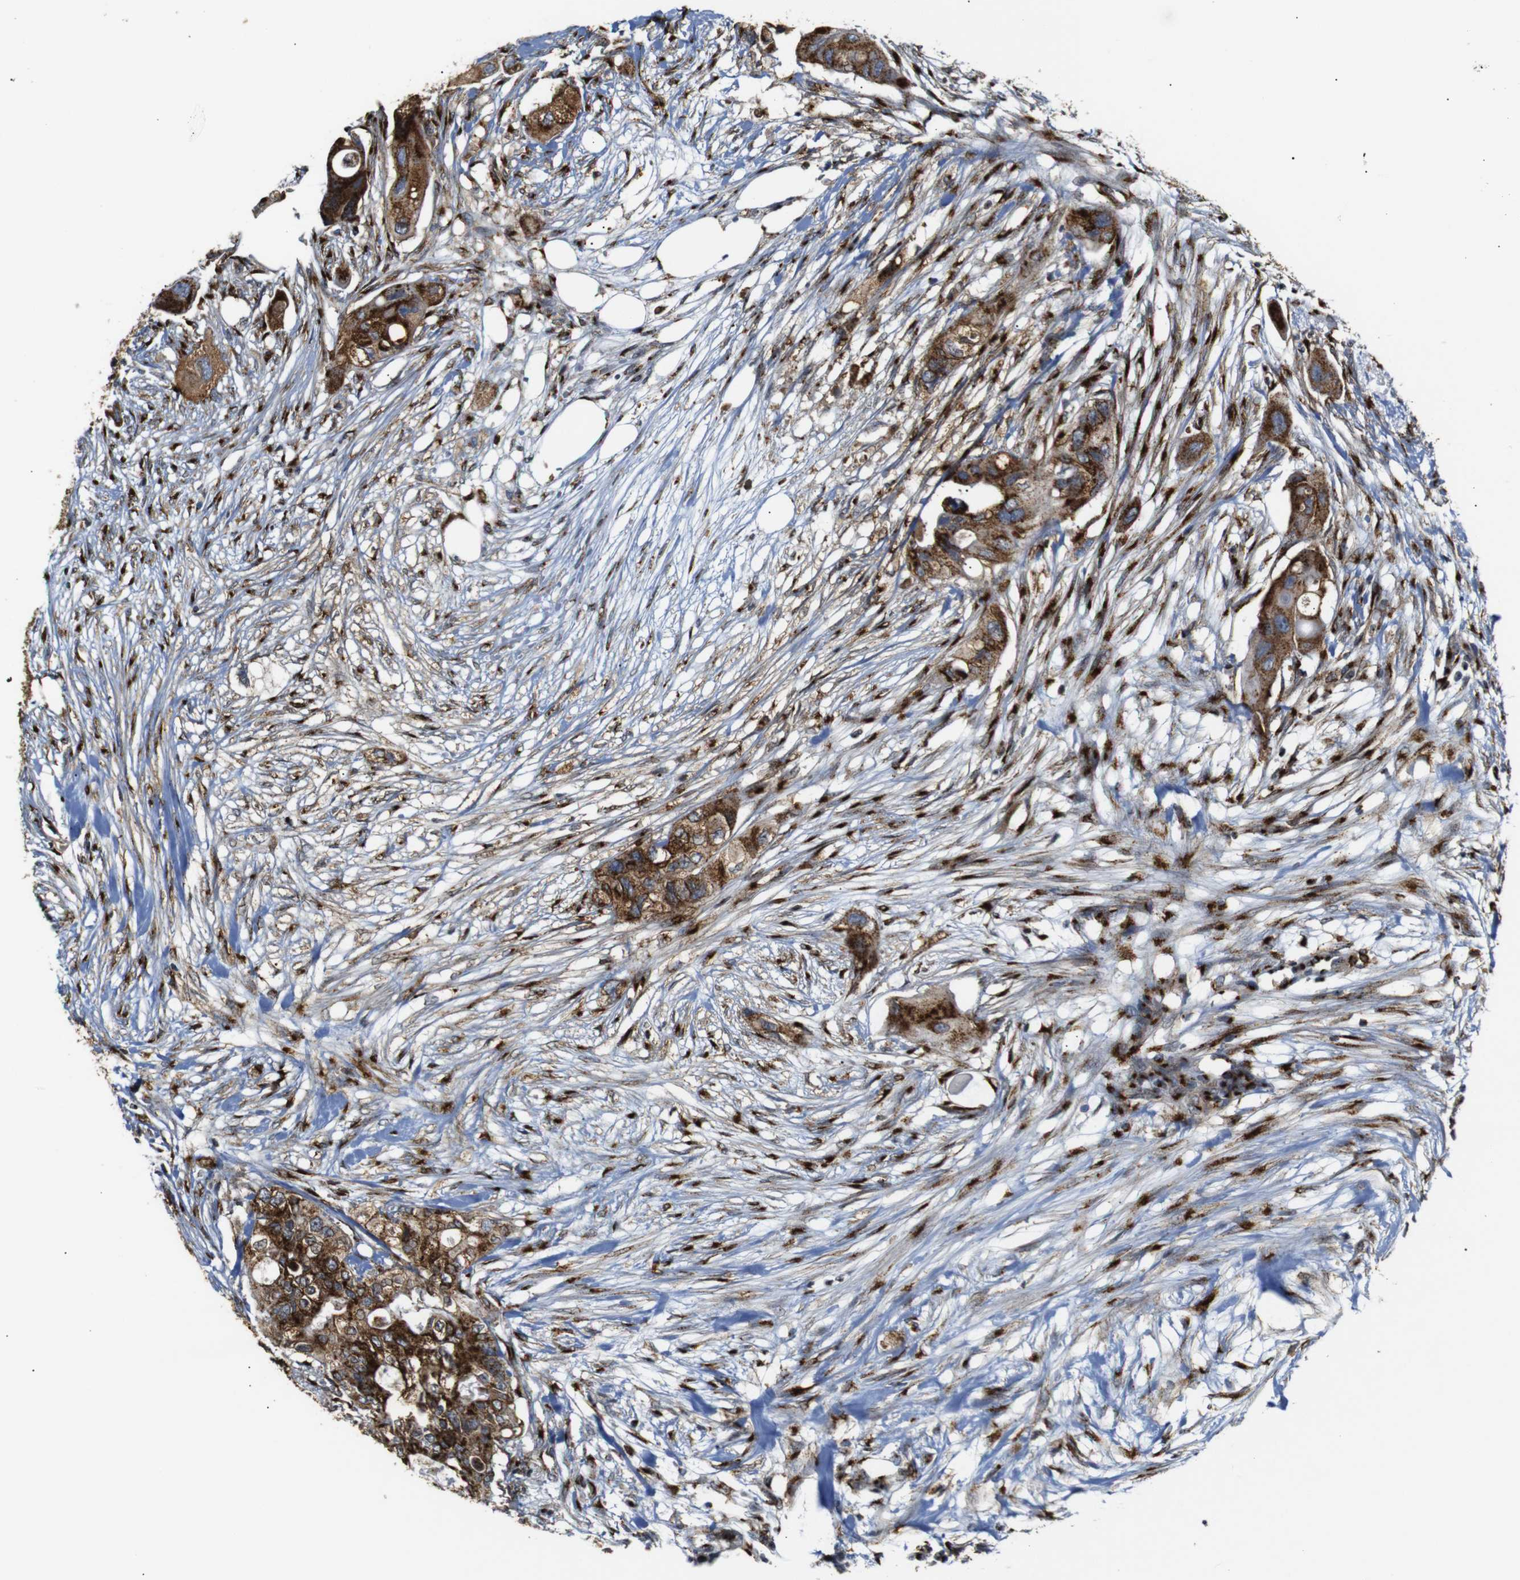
{"staining": {"intensity": "strong", "quantity": ">75%", "location": "cytoplasmic/membranous"}, "tissue": "colorectal cancer", "cell_type": "Tumor cells", "image_type": "cancer", "snomed": [{"axis": "morphology", "description": "Adenocarcinoma, NOS"}, {"axis": "topography", "description": "Colon"}], "caption": "DAB (3,3'-diaminobenzidine) immunohistochemical staining of human colorectal cancer (adenocarcinoma) displays strong cytoplasmic/membranous protein staining in about >75% of tumor cells. The protein is shown in brown color, while the nuclei are stained blue.", "gene": "TGOLN2", "patient": {"sex": "female", "age": 57}}